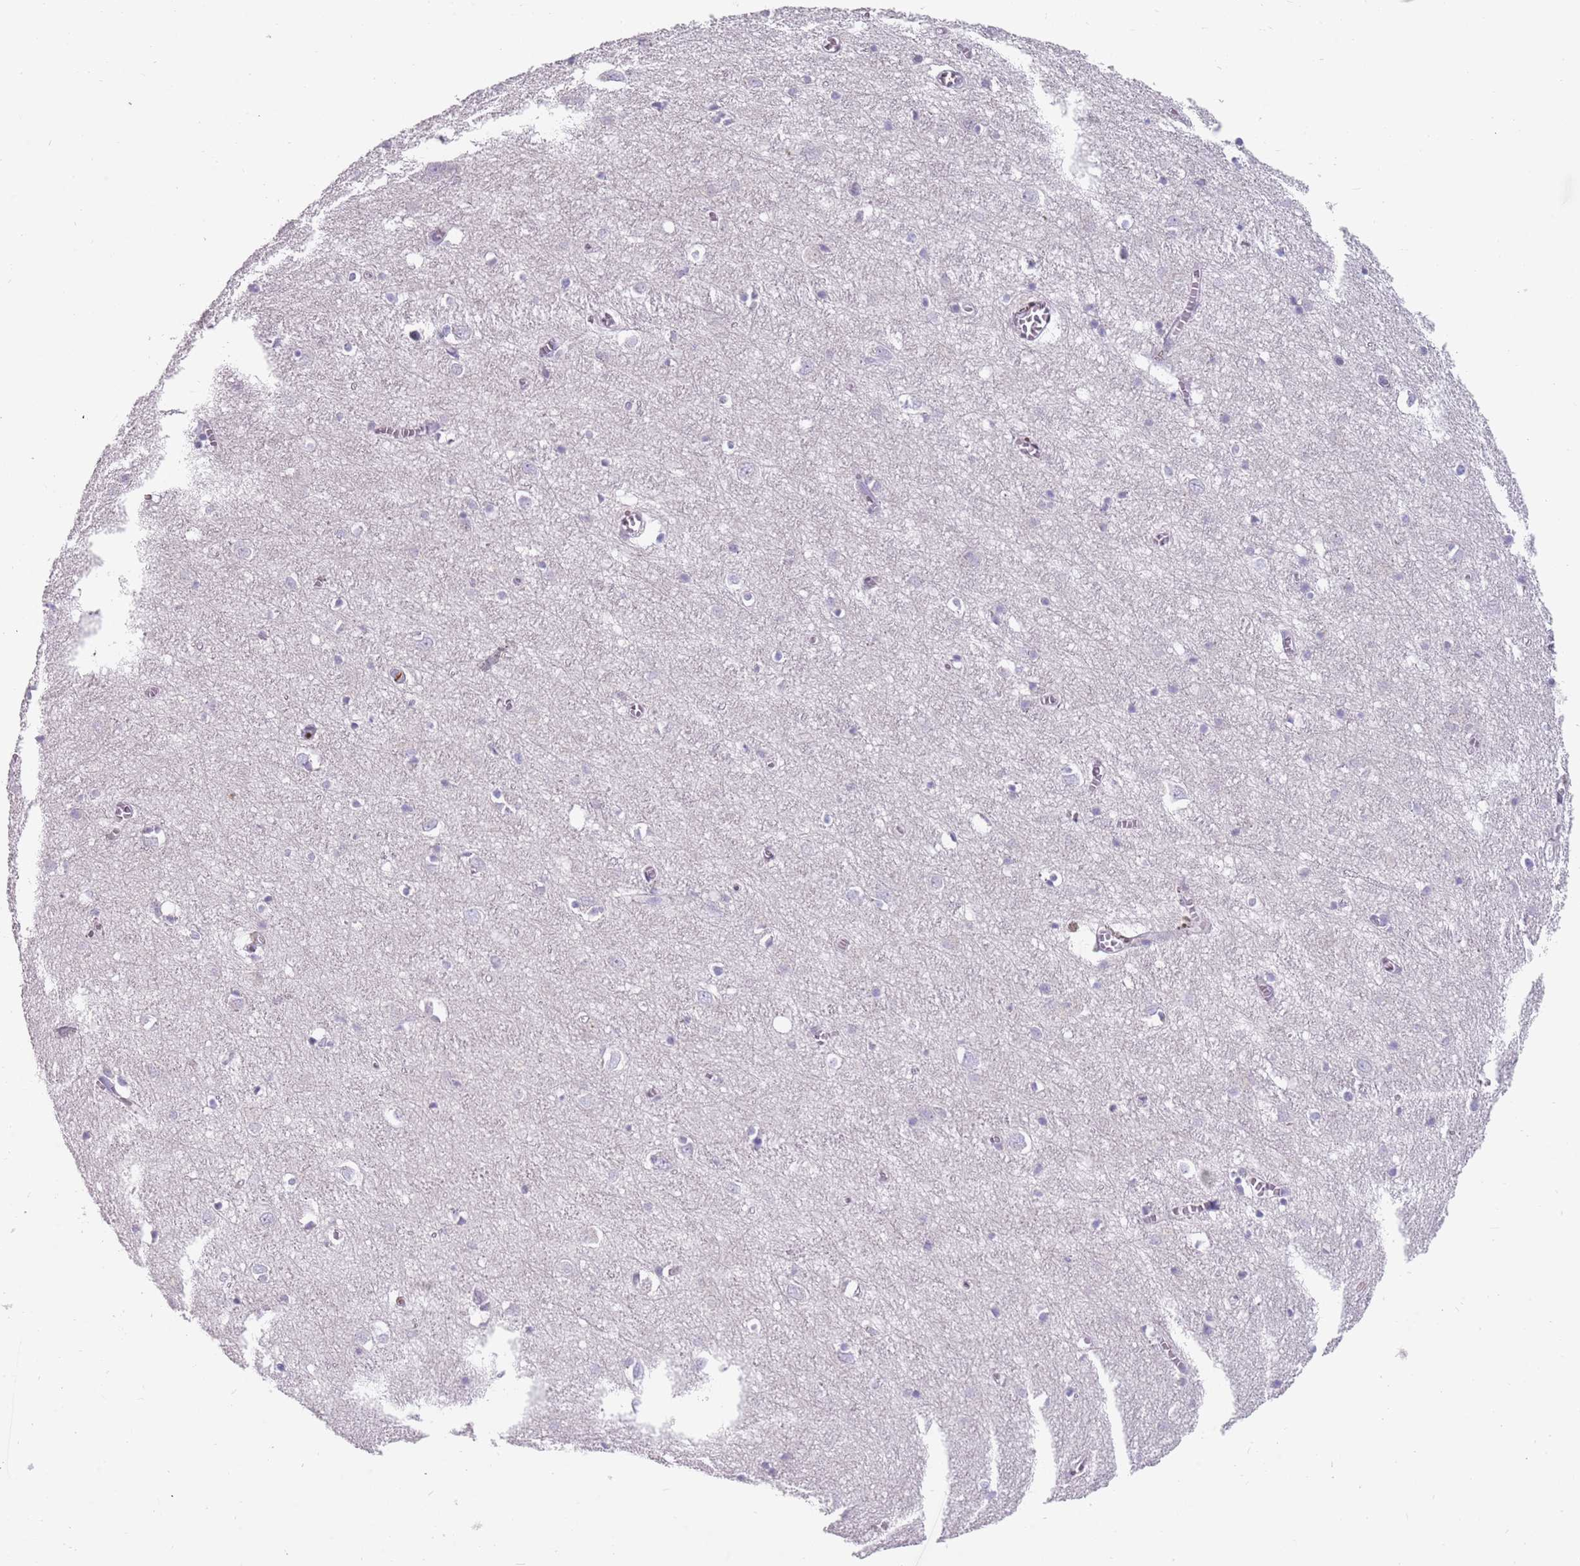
{"staining": {"intensity": "negative", "quantity": "none", "location": "none"}, "tissue": "cerebral cortex", "cell_type": "Endothelial cells", "image_type": "normal", "snomed": [{"axis": "morphology", "description": "Normal tissue, NOS"}, {"axis": "topography", "description": "Cerebral cortex"}], "caption": "This is a photomicrograph of IHC staining of unremarkable cerebral cortex, which shows no expression in endothelial cells. (DAB immunohistochemistry (IHC) visualized using brightfield microscopy, high magnification).", "gene": "DDX4", "patient": {"sex": "female", "age": 64}}